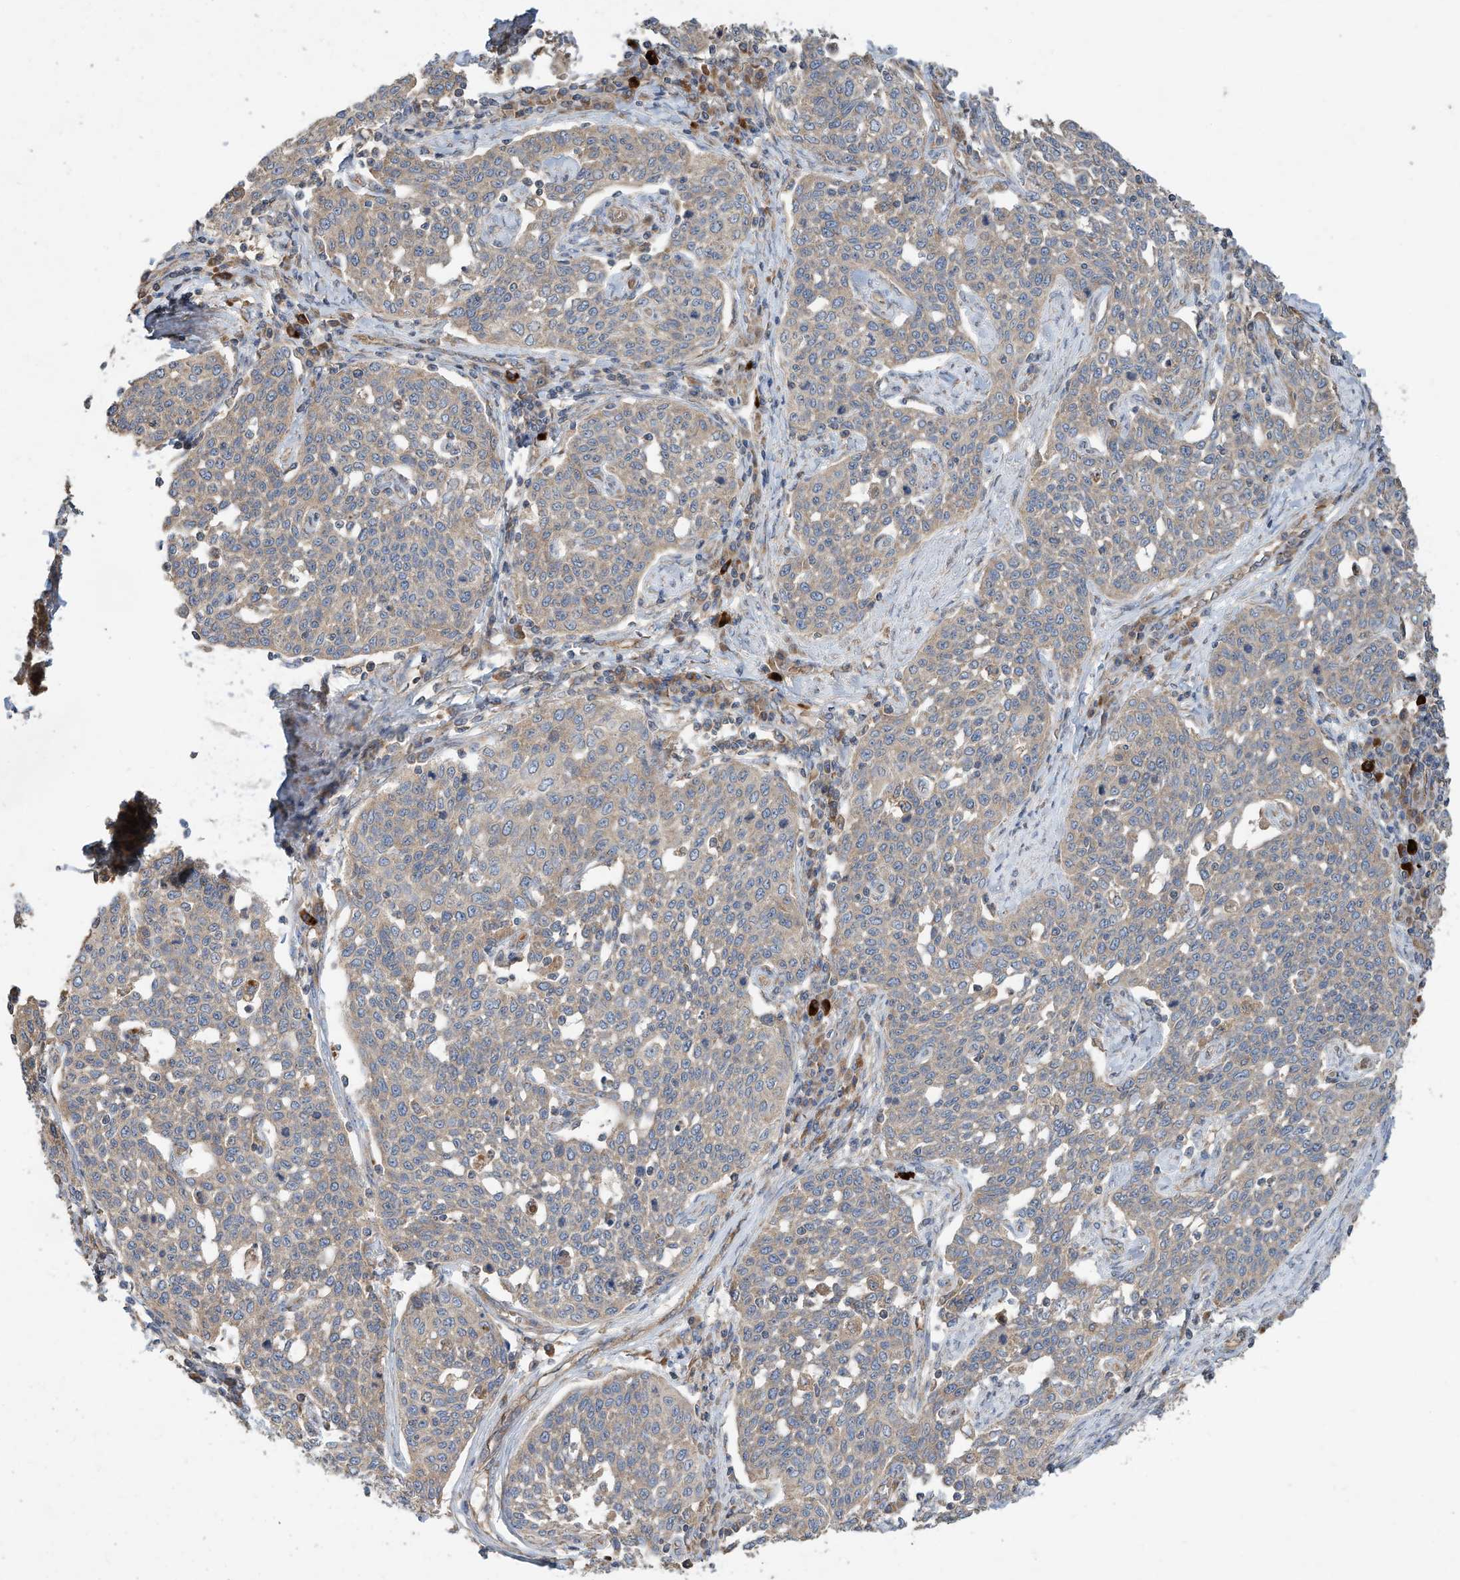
{"staining": {"intensity": "weak", "quantity": ">75%", "location": "cytoplasmic/membranous"}, "tissue": "cervical cancer", "cell_type": "Tumor cells", "image_type": "cancer", "snomed": [{"axis": "morphology", "description": "Squamous cell carcinoma, NOS"}, {"axis": "topography", "description": "Cervix"}], "caption": "Immunohistochemical staining of human cervical squamous cell carcinoma shows low levels of weak cytoplasmic/membranous expression in approximately >75% of tumor cells.", "gene": "CPAMD8", "patient": {"sex": "female", "age": 34}}